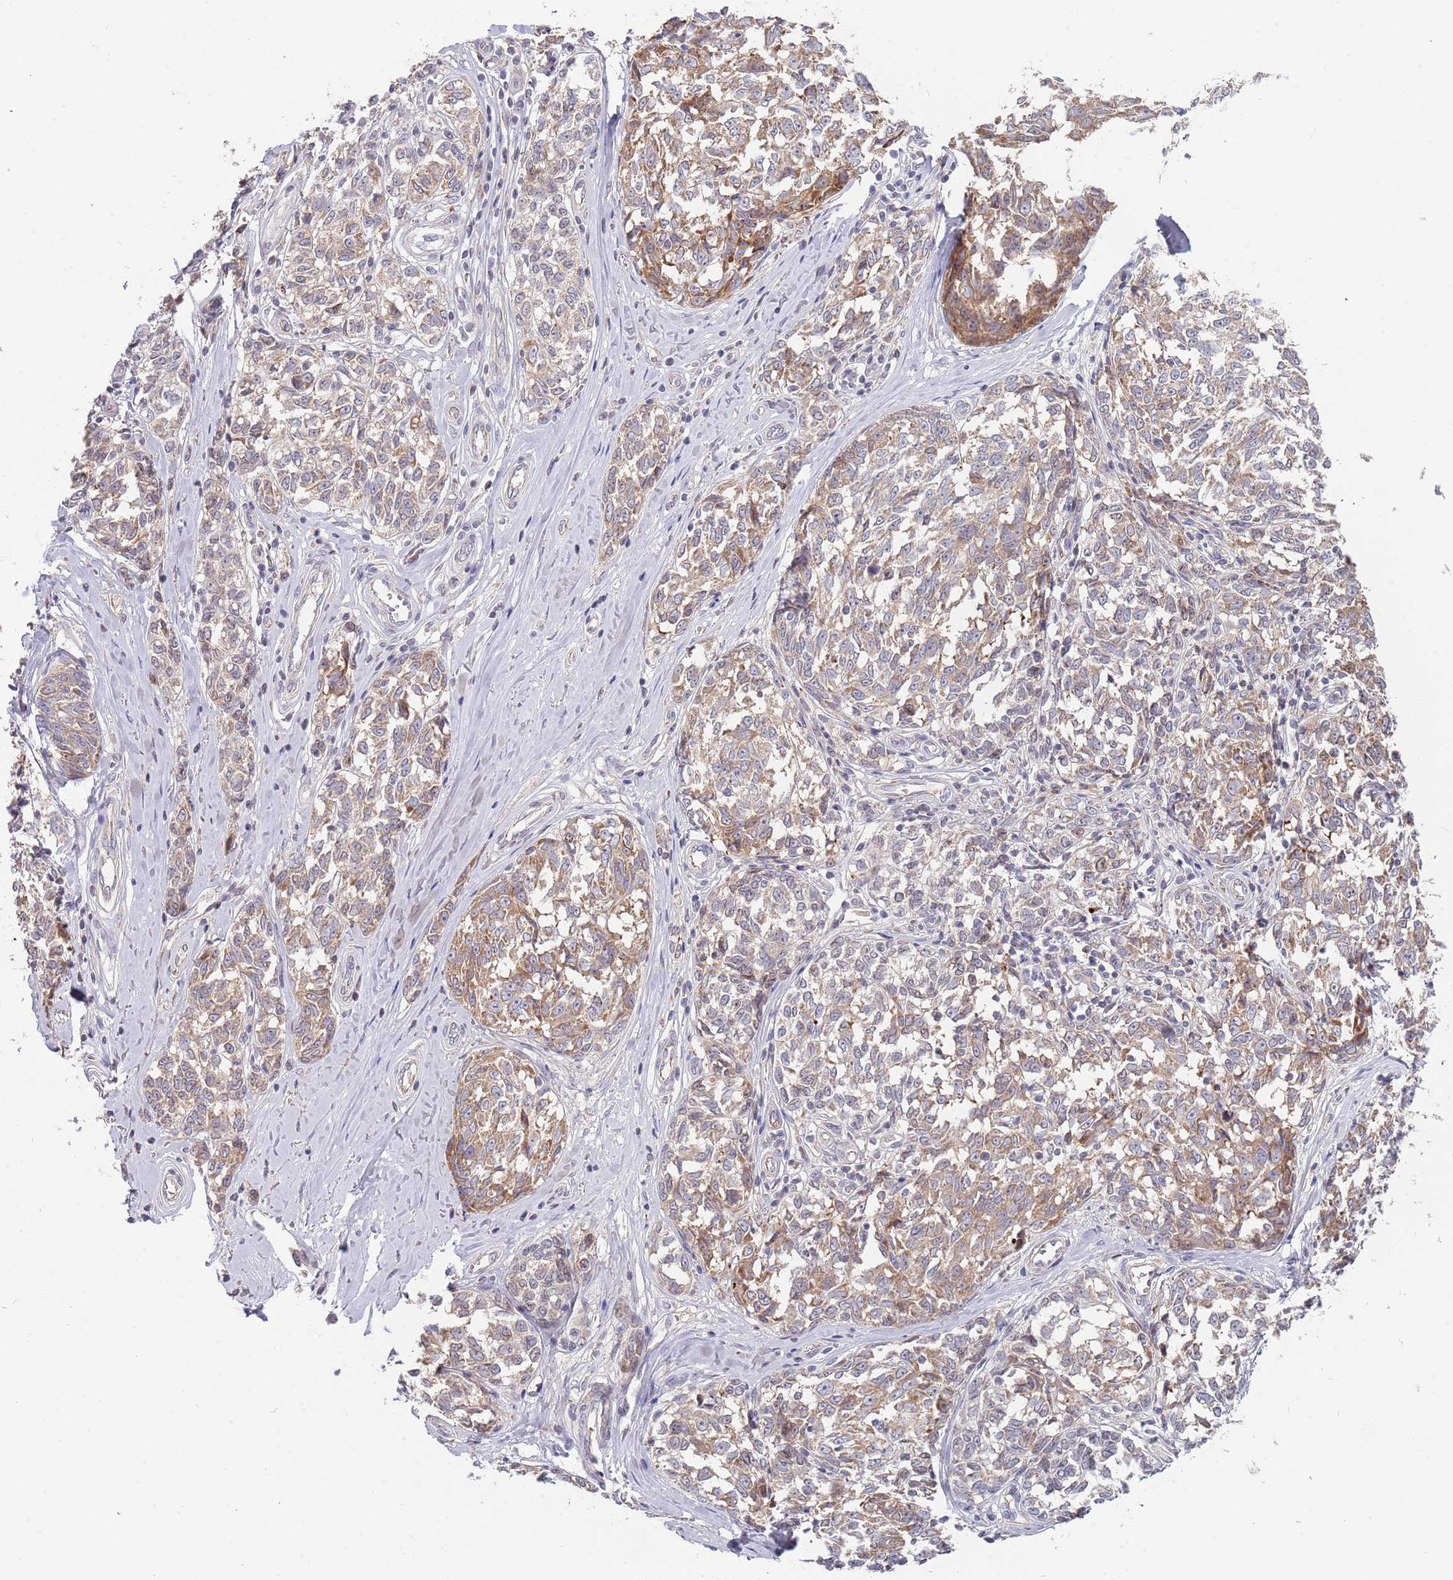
{"staining": {"intensity": "moderate", "quantity": "25%-75%", "location": "cytoplasmic/membranous"}, "tissue": "melanoma", "cell_type": "Tumor cells", "image_type": "cancer", "snomed": [{"axis": "morphology", "description": "Normal tissue, NOS"}, {"axis": "morphology", "description": "Malignant melanoma, NOS"}, {"axis": "topography", "description": "Skin"}], "caption": "Malignant melanoma stained with immunohistochemistry reveals moderate cytoplasmic/membranous expression in about 25%-75% of tumor cells.", "gene": "ABCC10", "patient": {"sex": "female", "age": 64}}